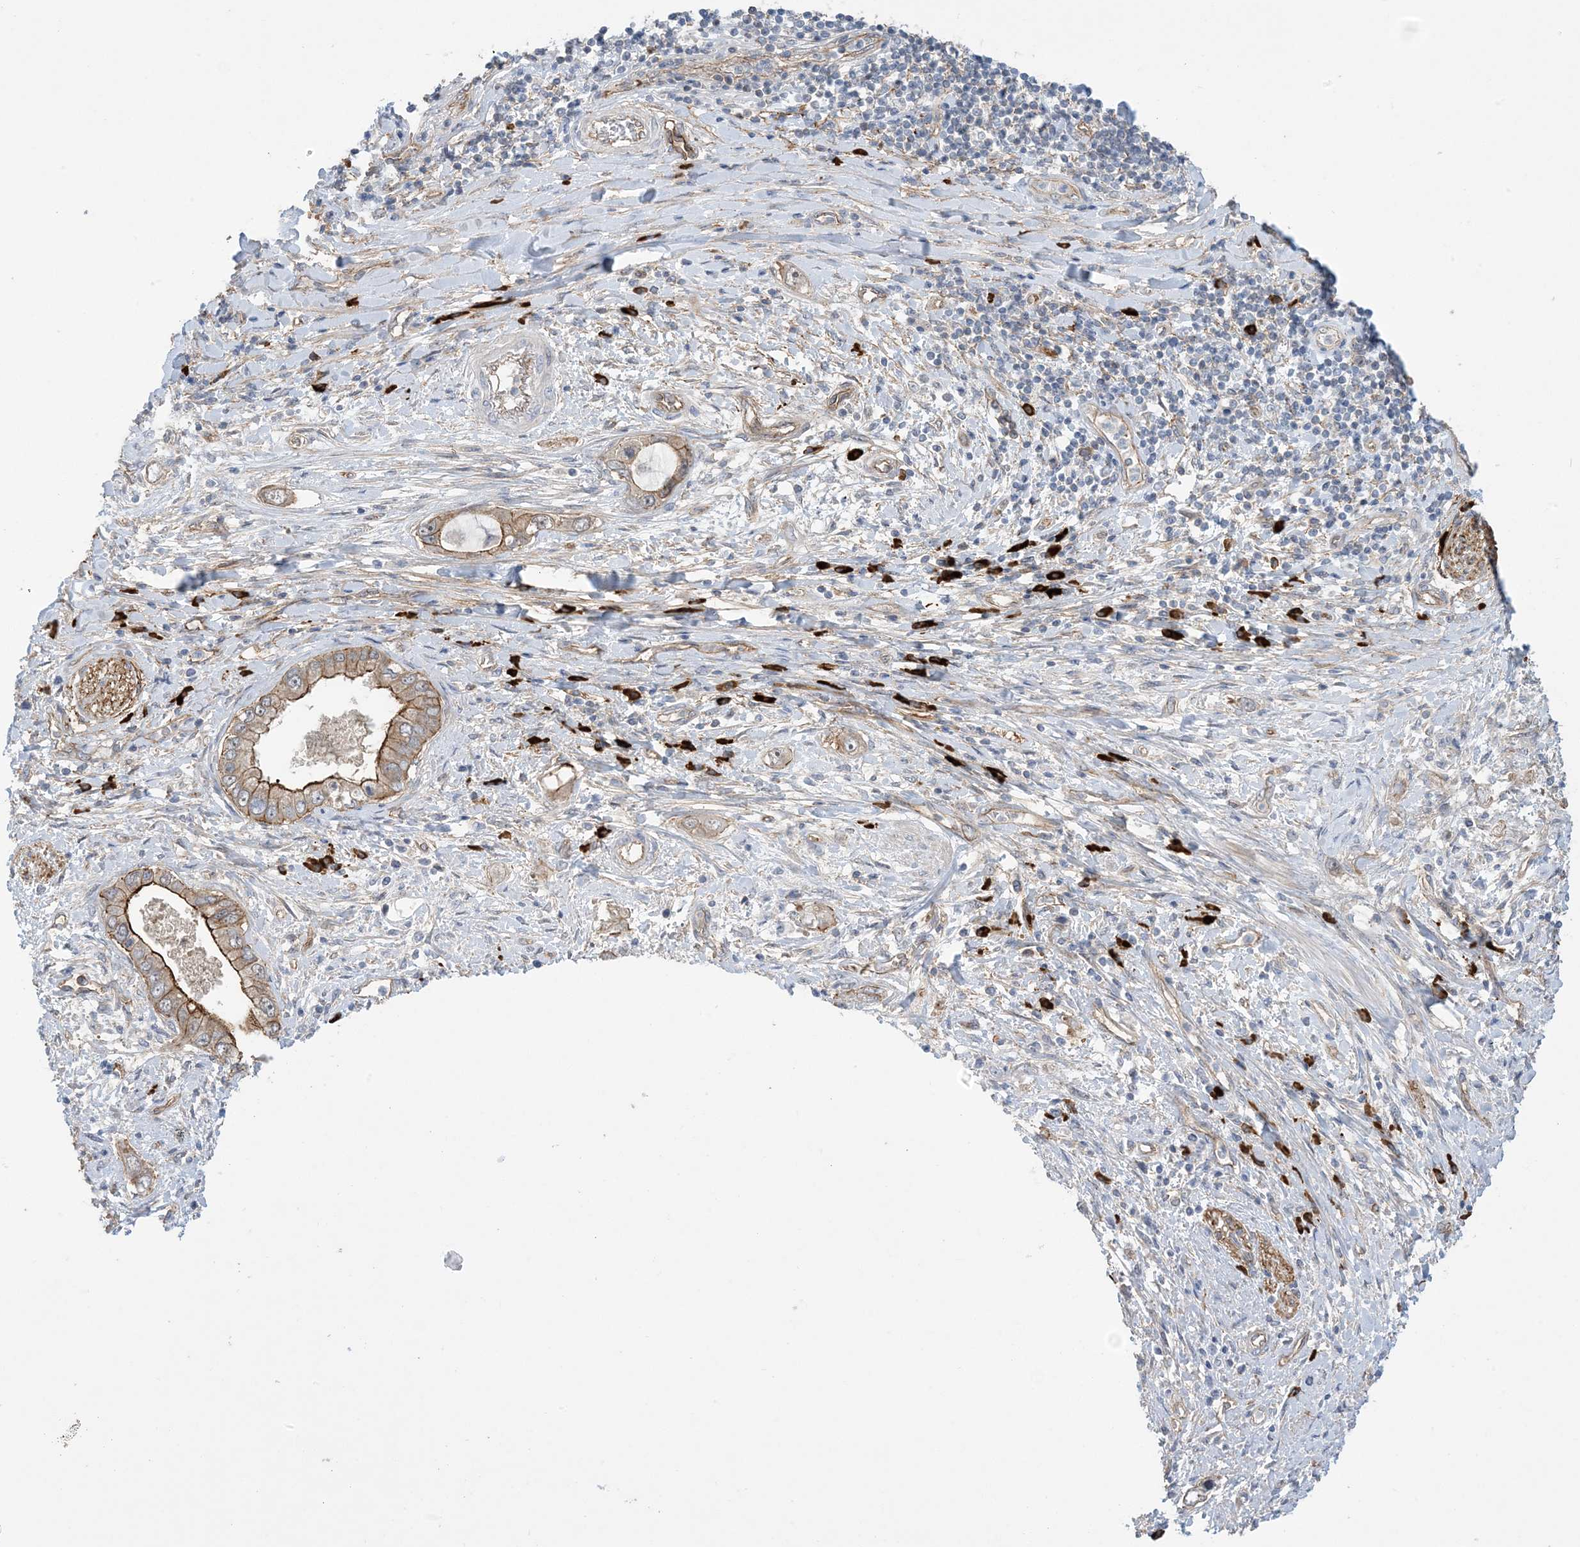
{"staining": {"intensity": "strong", "quantity": "25%-75%", "location": "cytoplasmic/membranous"}, "tissue": "pancreatic cancer", "cell_type": "Tumor cells", "image_type": "cancer", "snomed": [{"axis": "morphology", "description": "Inflammation, NOS"}, {"axis": "morphology", "description": "Adenocarcinoma, NOS"}, {"axis": "topography", "description": "Pancreas"}], "caption": "Pancreatic cancer (adenocarcinoma) was stained to show a protein in brown. There is high levels of strong cytoplasmic/membranous staining in about 25%-75% of tumor cells. (IHC, brightfield microscopy, high magnification).", "gene": "AOC1", "patient": {"sex": "female", "age": 56}}